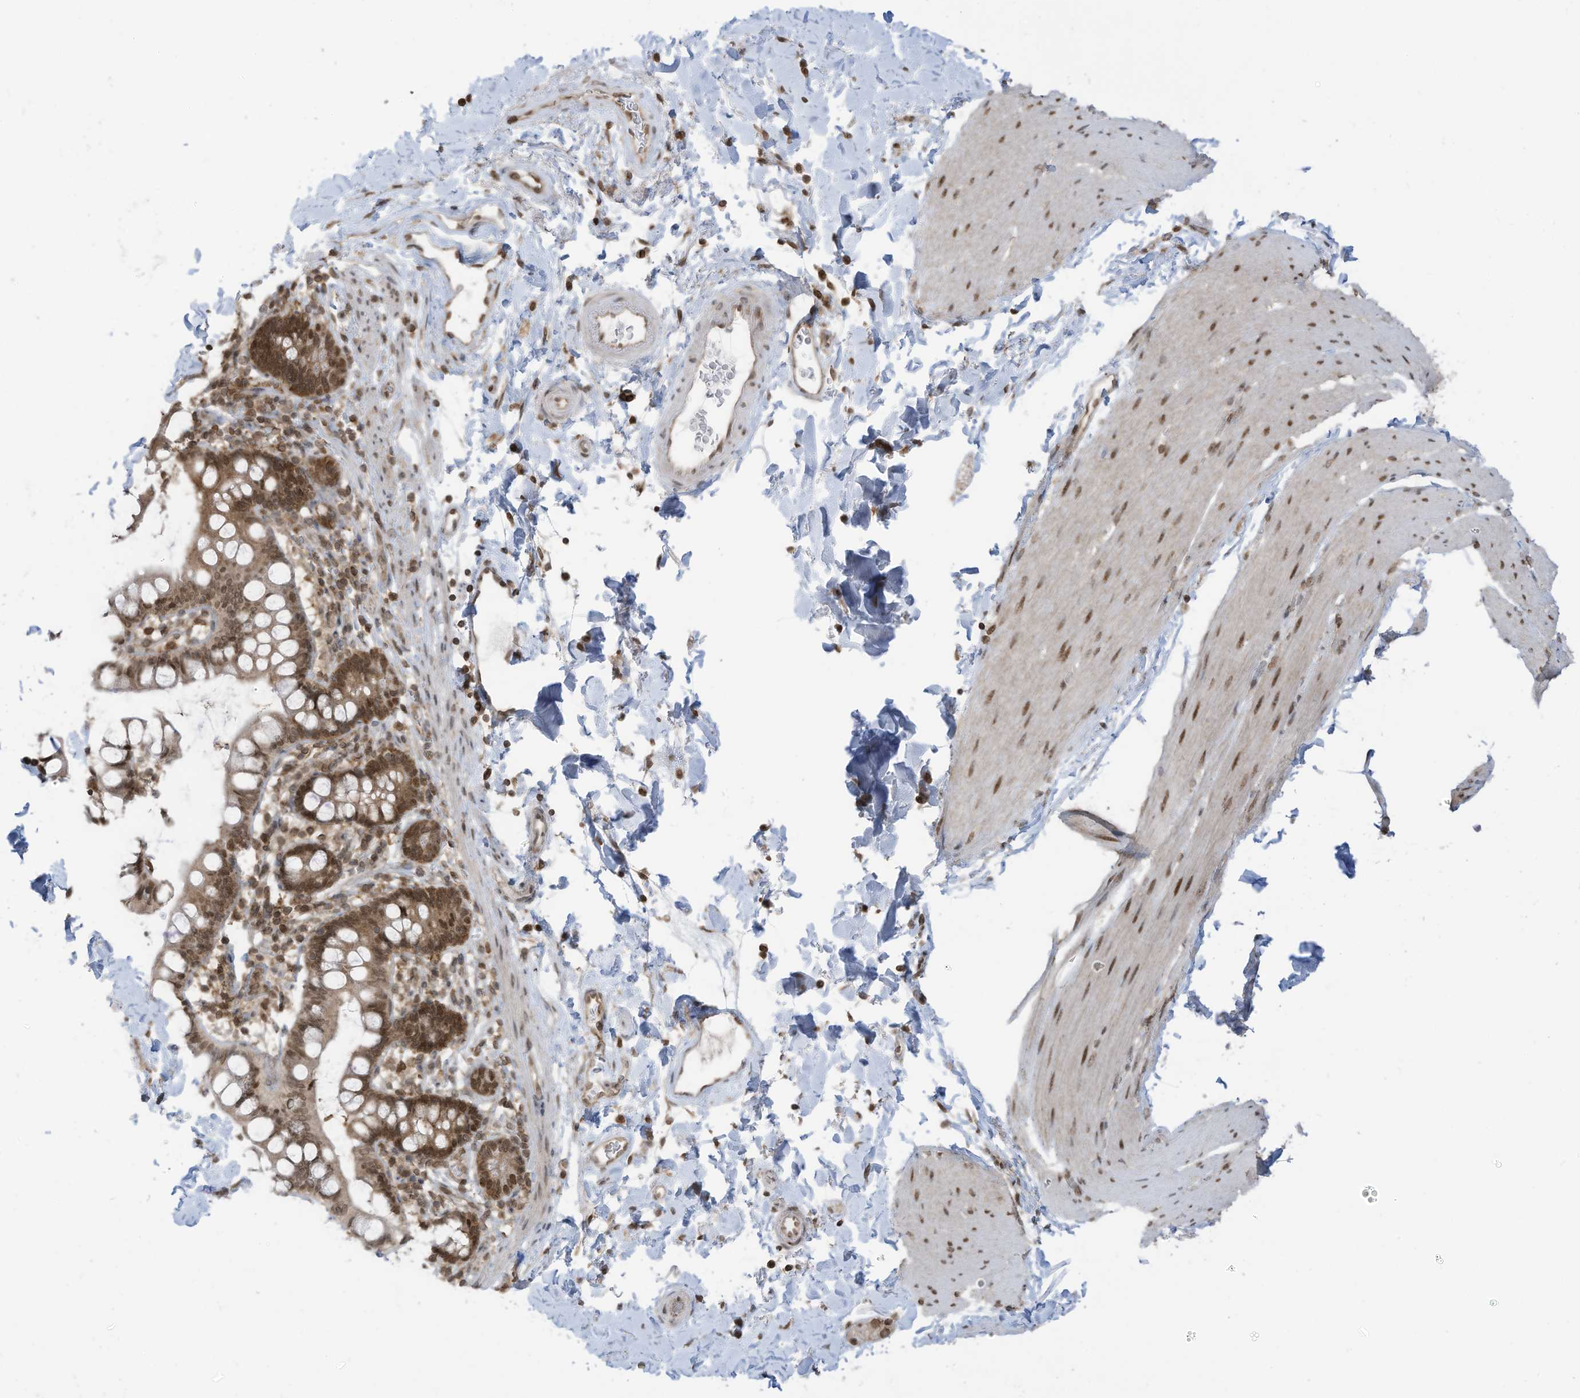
{"staining": {"intensity": "moderate", "quantity": ">75%", "location": "nuclear"}, "tissue": "smooth muscle", "cell_type": "Smooth muscle cells", "image_type": "normal", "snomed": [{"axis": "morphology", "description": "Normal tissue, NOS"}, {"axis": "topography", "description": "Smooth muscle"}, {"axis": "topography", "description": "Small intestine"}], "caption": "High-power microscopy captured an IHC image of unremarkable smooth muscle, revealing moderate nuclear staining in about >75% of smooth muscle cells. (Brightfield microscopy of DAB IHC at high magnification).", "gene": "KPNB1", "patient": {"sex": "female", "age": 84}}